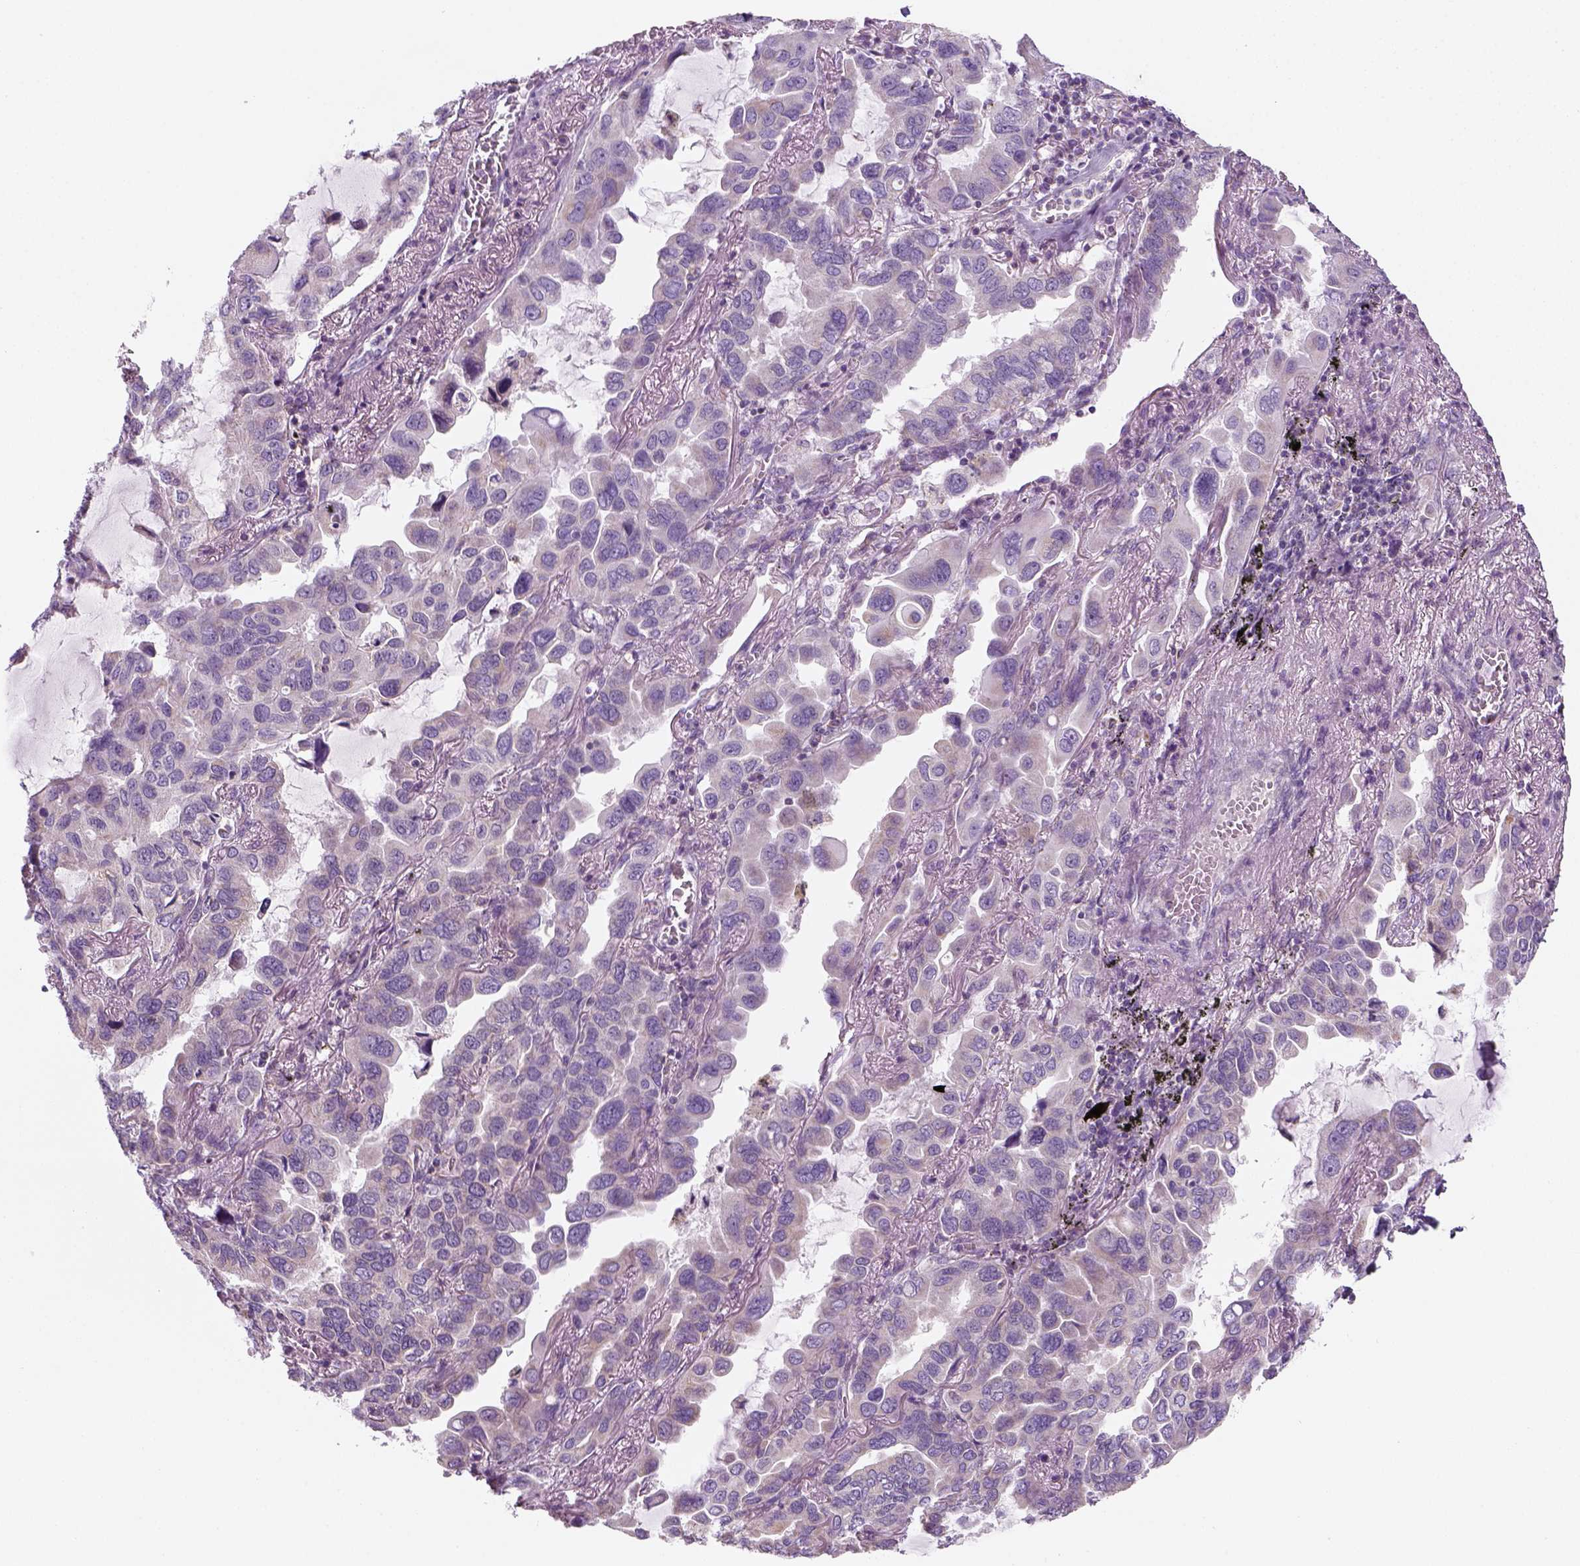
{"staining": {"intensity": "negative", "quantity": "none", "location": "none"}, "tissue": "lung cancer", "cell_type": "Tumor cells", "image_type": "cancer", "snomed": [{"axis": "morphology", "description": "Adenocarcinoma, NOS"}, {"axis": "topography", "description": "Lung"}], "caption": "There is no significant expression in tumor cells of lung adenocarcinoma.", "gene": "AWAT2", "patient": {"sex": "male", "age": 64}}